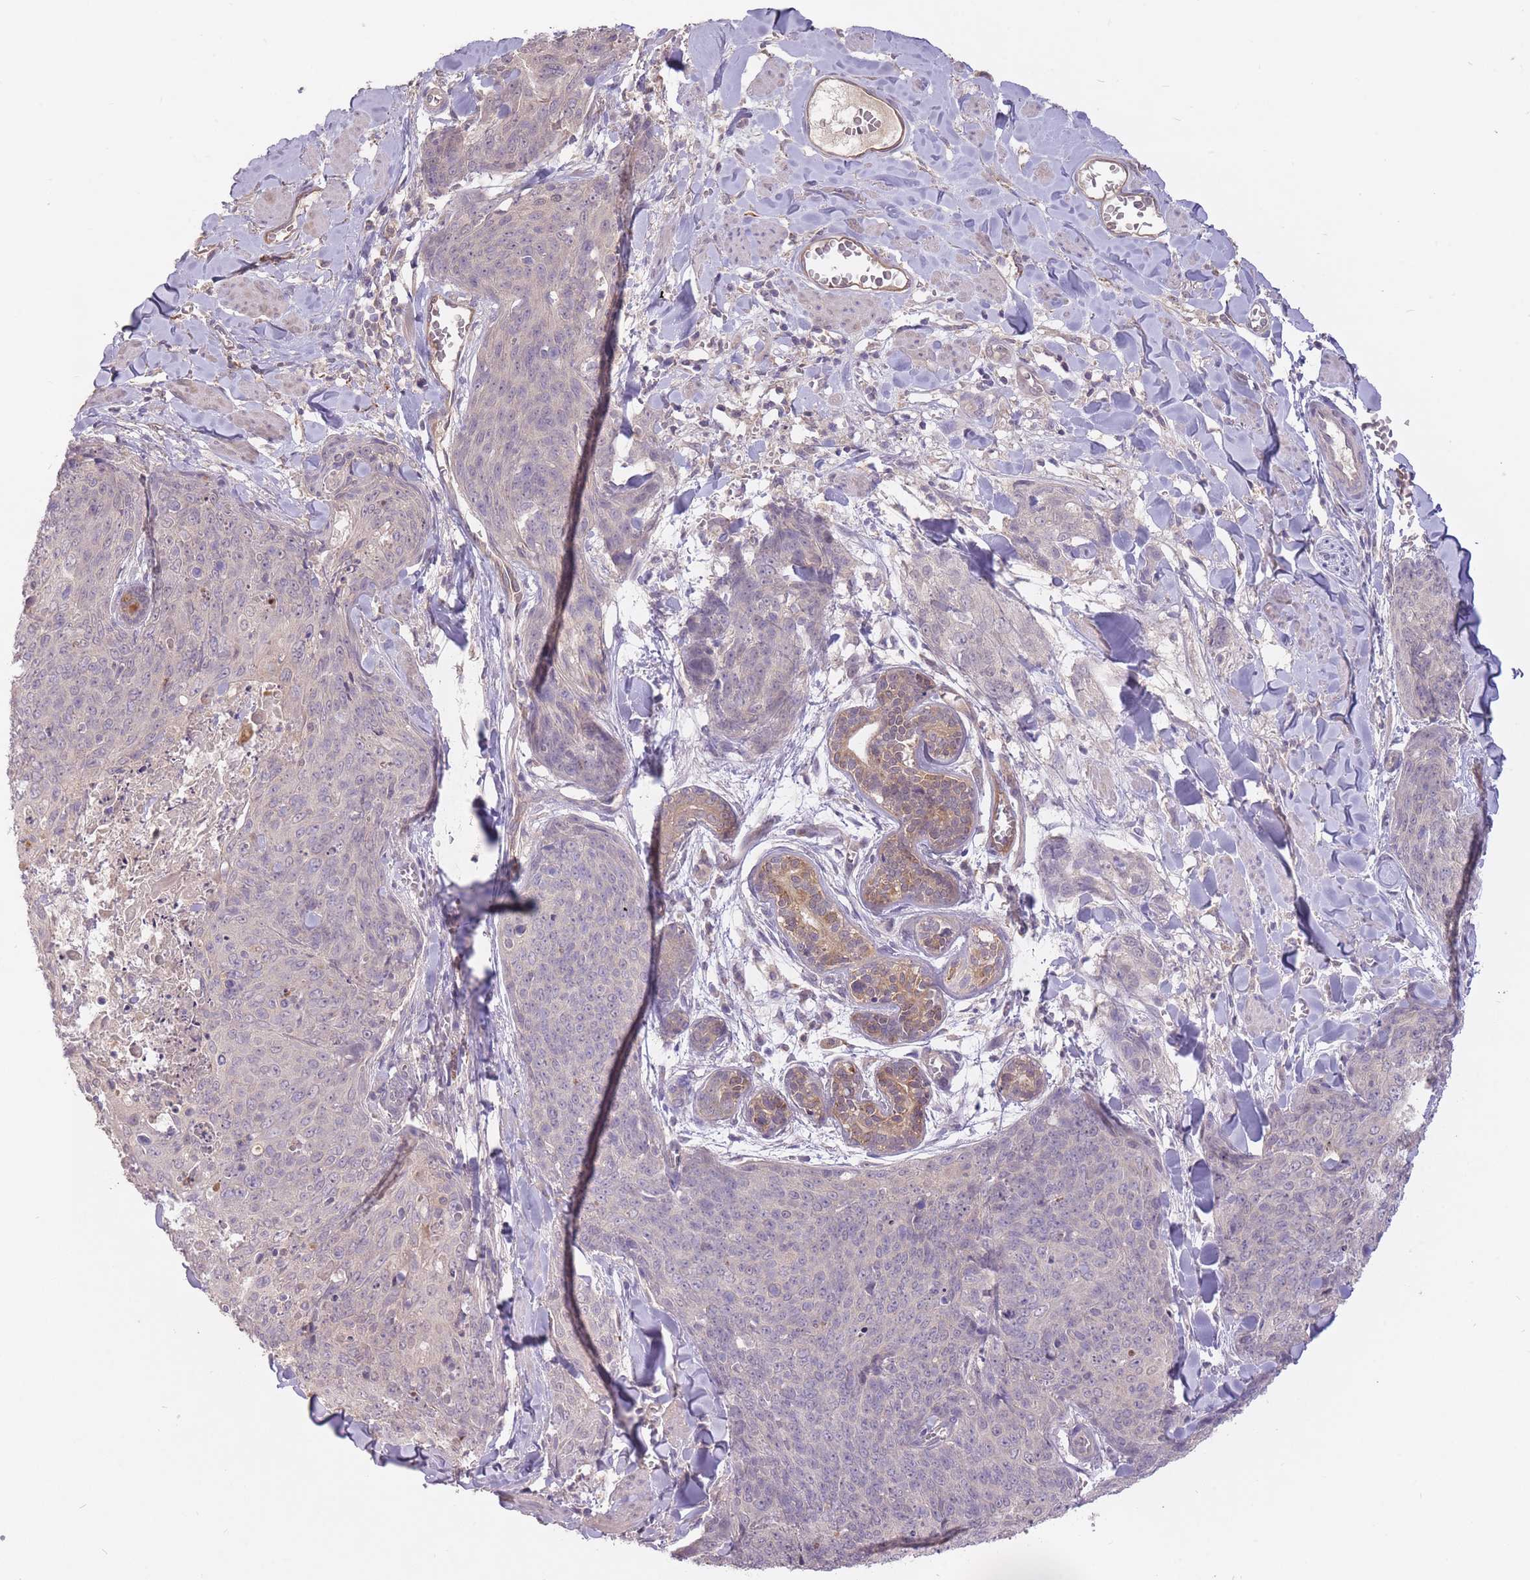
{"staining": {"intensity": "negative", "quantity": "none", "location": "none"}, "tissue": "skin cancer", "cell_type": "Tumor cells", "image_type": "cancer", "snomed": [{"axis": "morphology", "description": "Squamous cell carcinoma, NOS"}, {"axis": "topography", "description": "Skin"}, {"axis": "topography", "description": "Vulva"}], "caption": "This is an immunohistochemistry photomicrograph of human skin cancer. There is no staining in tumor cells.", "gene": "LRATD2", "patient": {"sex": "female", "age": 85}}